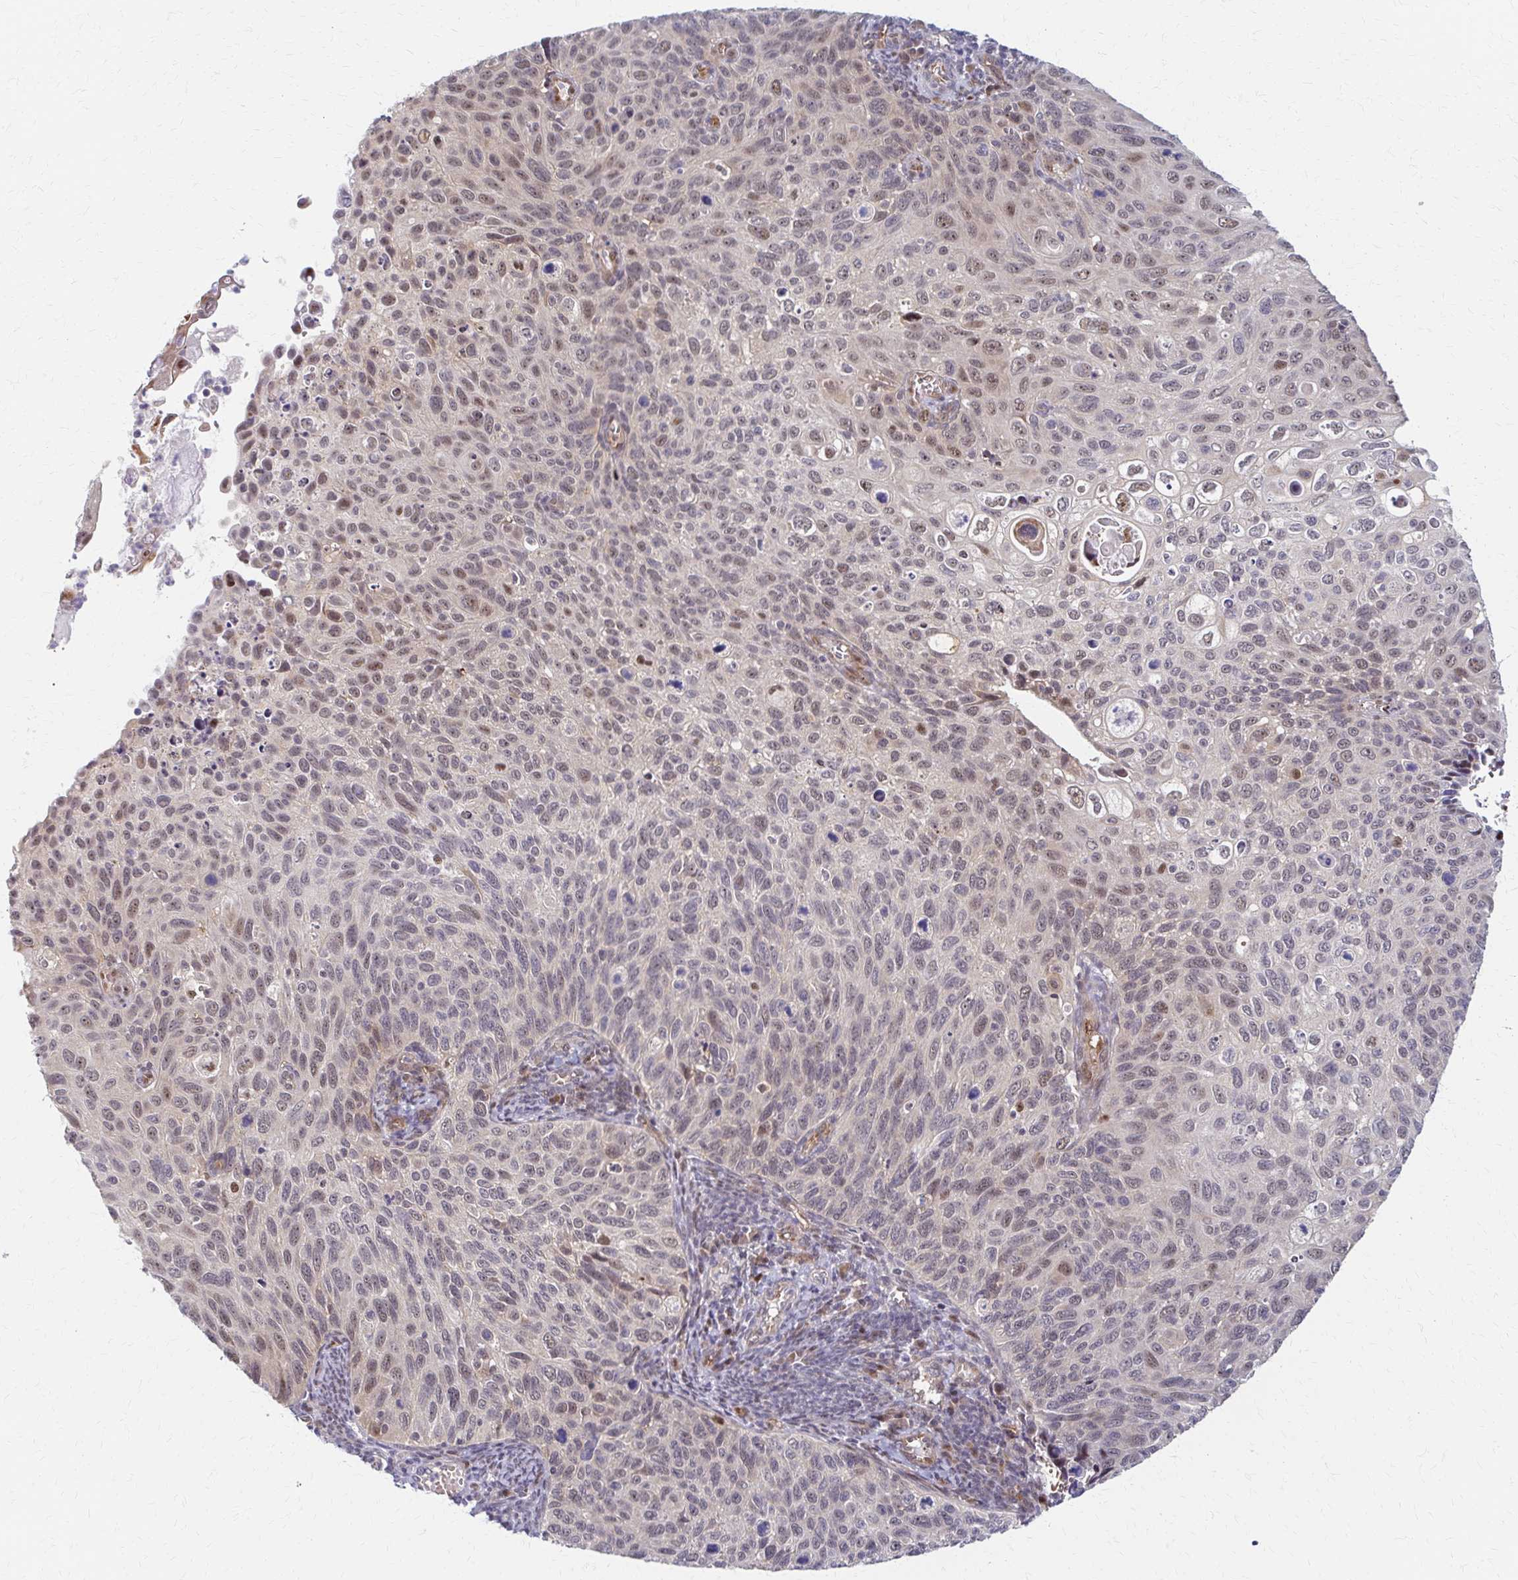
{"staining": {"intensity": "weak", "quantity": "25%-75%", "location": "nuclear"}, "tissue": "cervical cancer", "cell_type": "Tumor cells", "image_type": "cancer", "snomed": [{"axis": "morphology", "description": "Squamous cell carcinoma, NOS"}, {"axis": "topography", "description": "Cervix"}], "caption": "Immunohistochemistry (IHC) micrograph of human squamous cell carcinoma (cervical) stained for a protein (brown), which shows low levels of weak nuclear staining in approximately 25%-75% of tumor cells.", "gene": "PSMD7", "patient": {"sex": "female", "age": 70}}